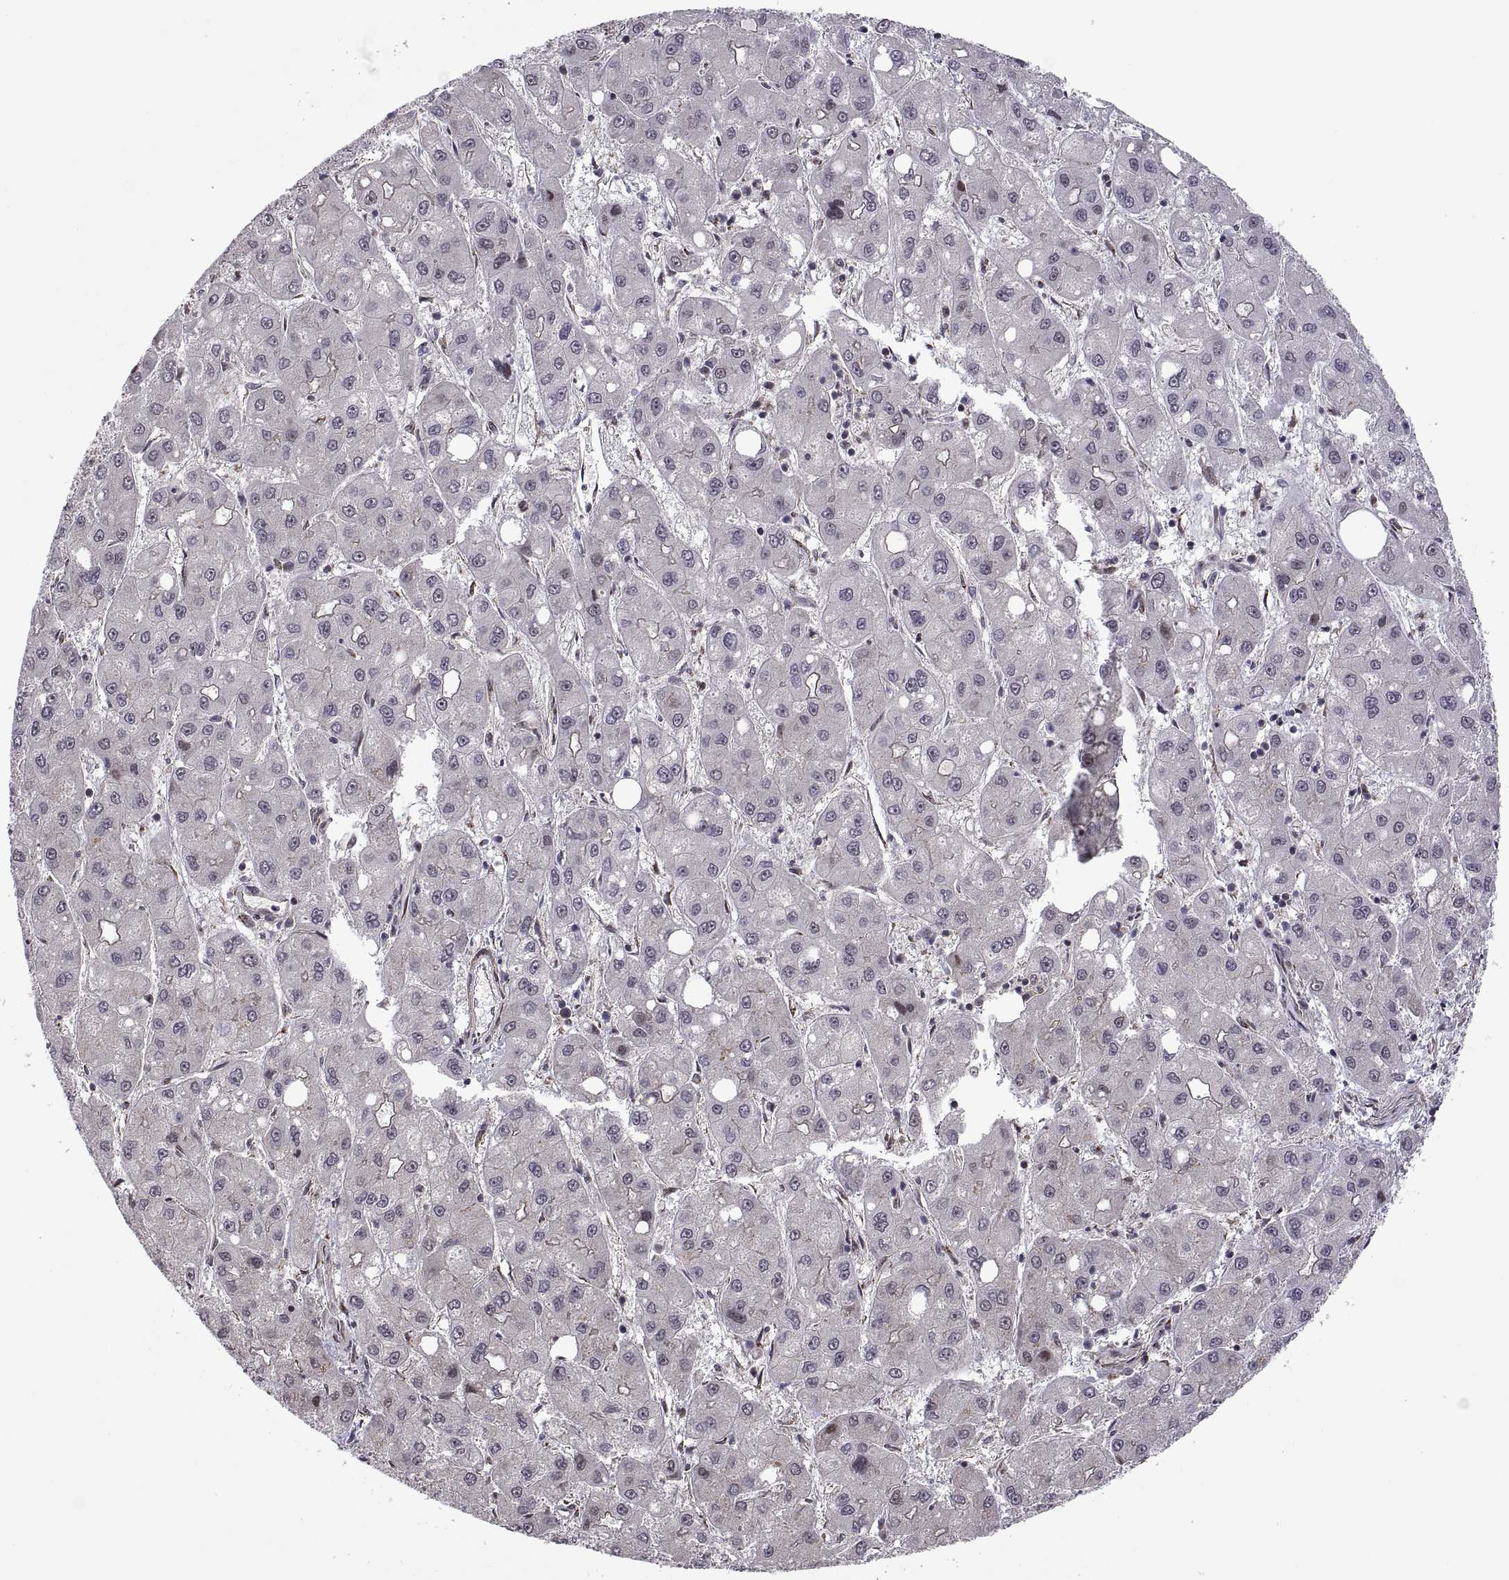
{"staining": {"intensity": "negative", "quantity": "none", "location": "none"}, "tissue": "liver cancer", "cell_type": "Tumor cells", "image_type": "cancer", "snomed": [{"axis": "morphology", "description": "Carcinoma, Hepatocellular, NOS"}, {"axis": "topography", "description": "Liver"}], "caption": "The micrograph shows no significant expression in tumor cells of liver cancer.", "gene": "ARRB1", "patient": {"sex": "male", "age": 73}}